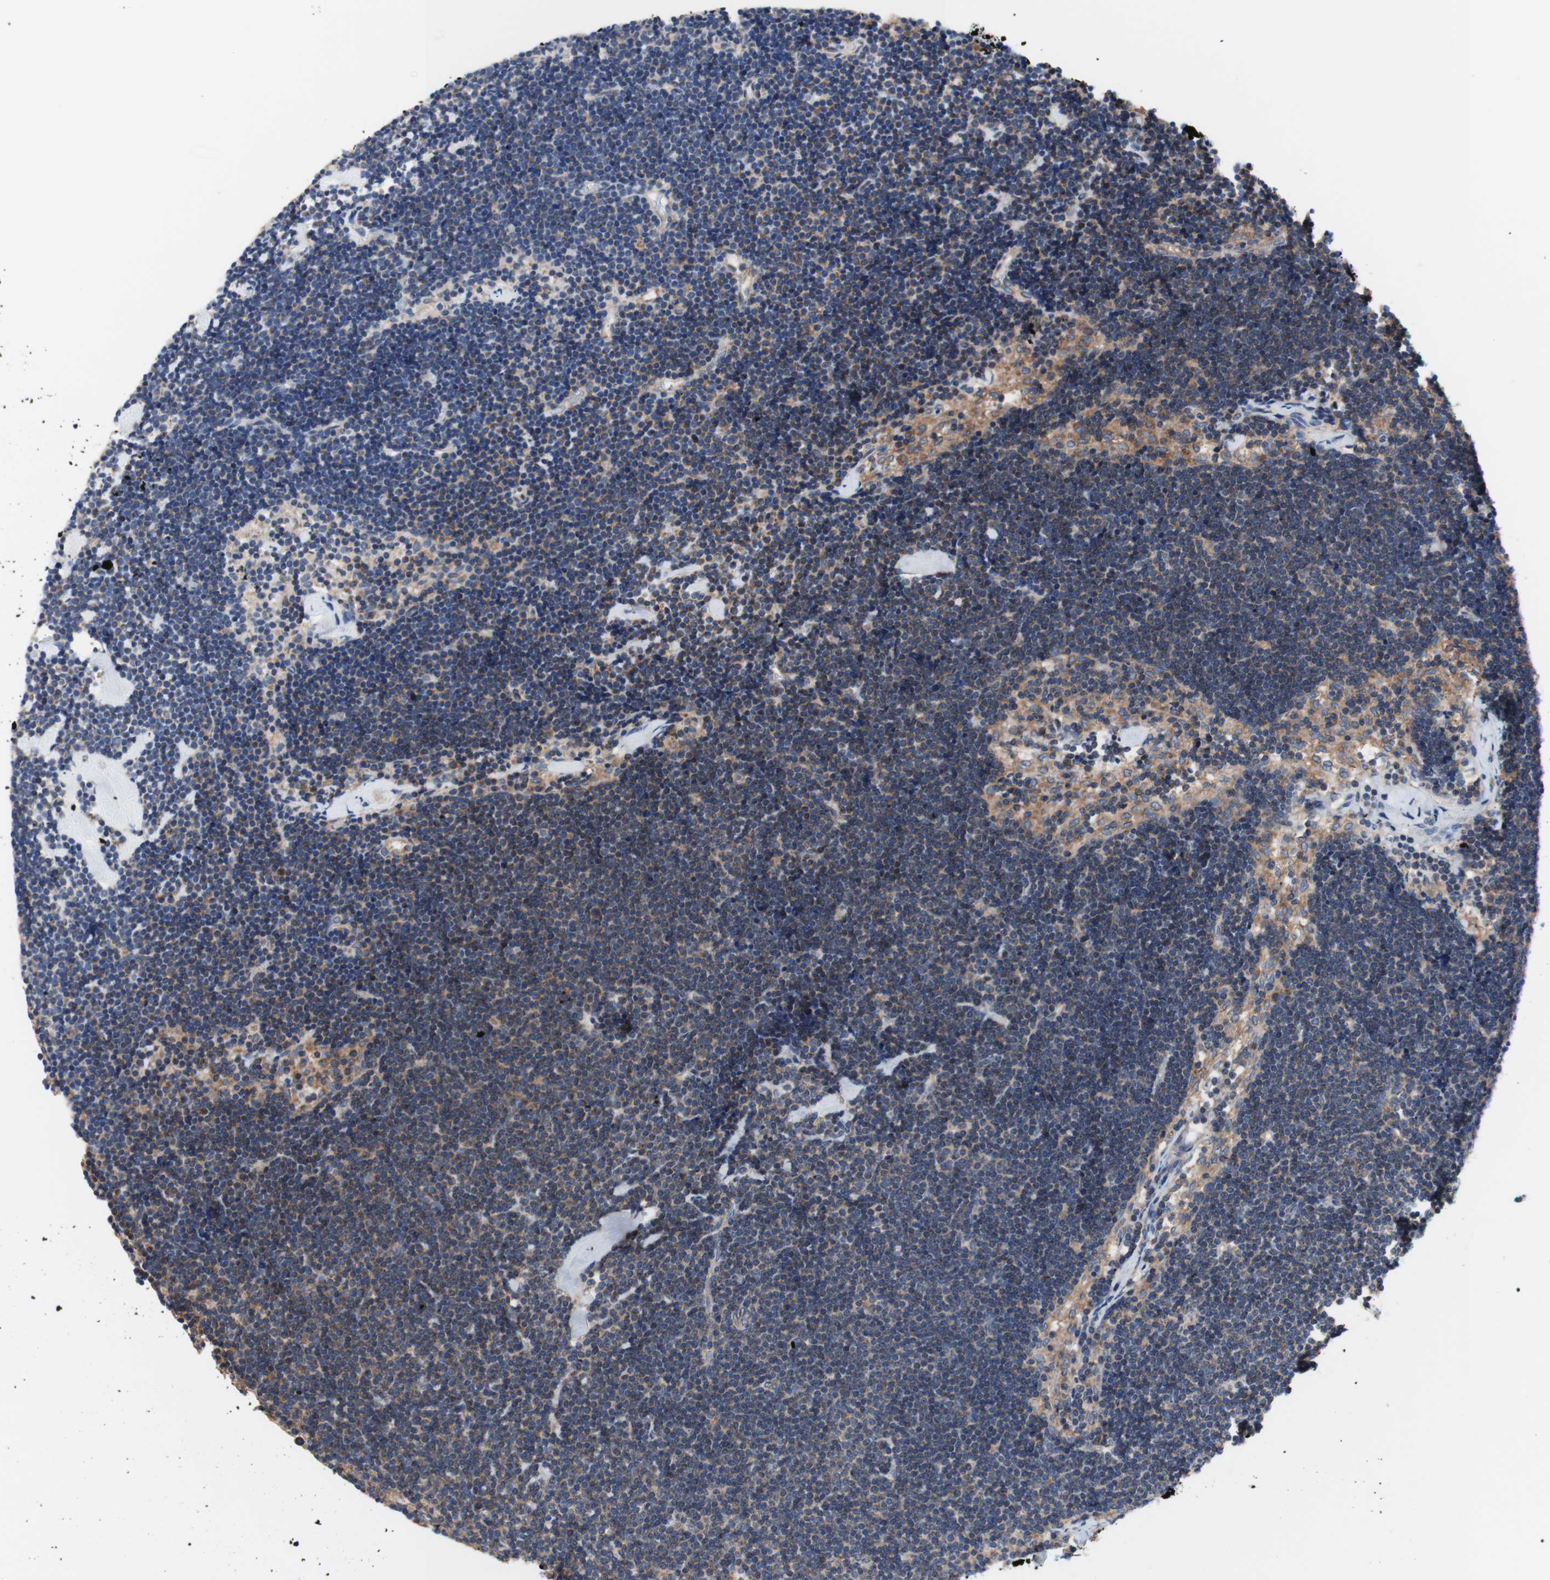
{"staining": {"intensity": "moderate", "quantity": "25%-75%", "location": "cytoplasmic/membranous"}, "tissue": "lymph node", "cell_type": "Germinal center cells", "image_type": "normal", "snomed": [{"axis": "morphology", "description": "Normal tissue, NOS"}, {"axis": "topography", "description": "Lymph node"}], "caption": "Normal lymph node was stained to show a protein in brown. There is medium levels of moderate cytoplasmic/membranous staining in about 25%-75% of germinal center cells. Nuclei are stained in blue.", "gene": "FMR1", "patient": {"sex": "male", "age": 63}}